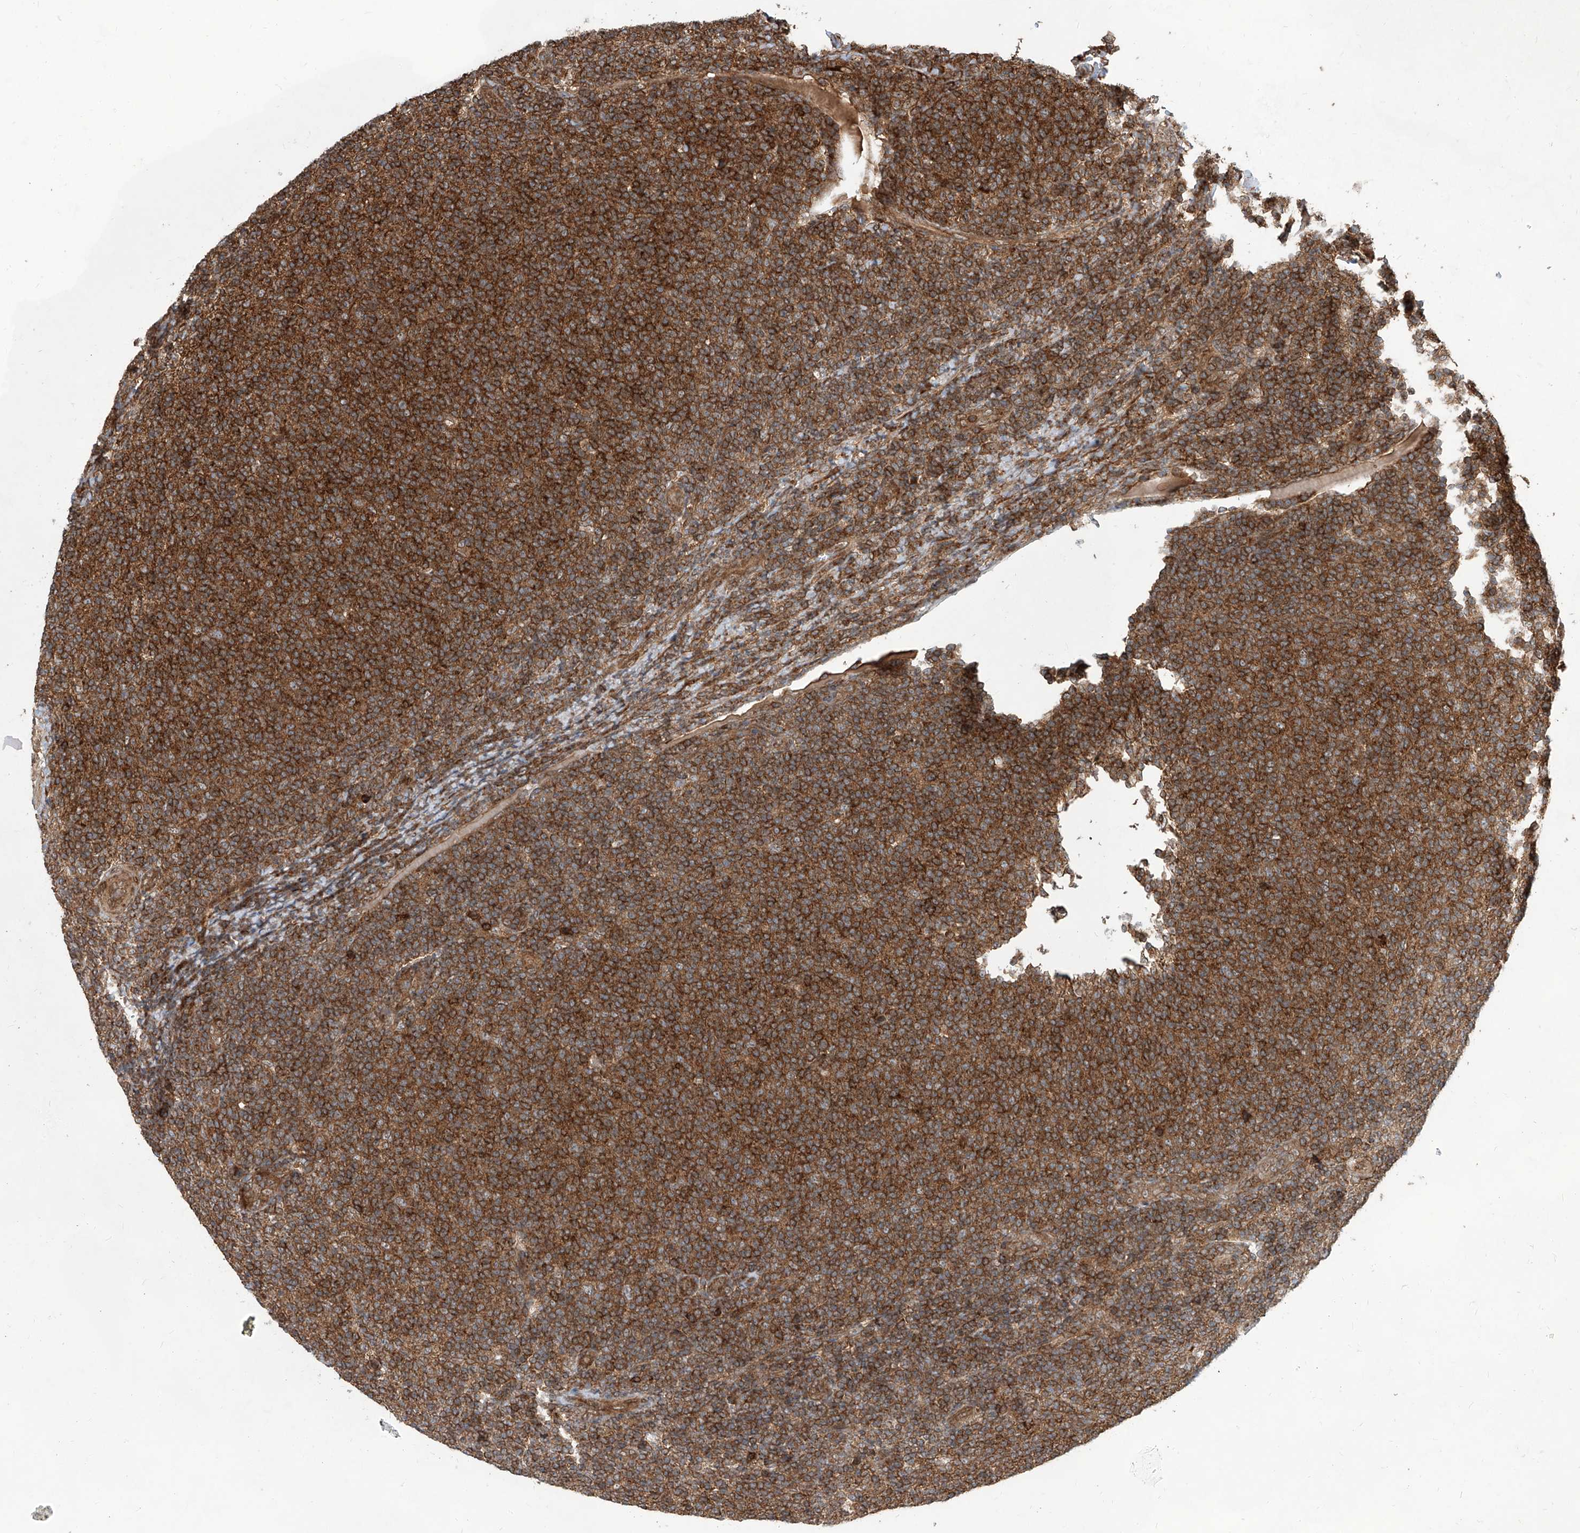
{"staining": {"intensity": "strong", "quantity": ">75%", "location": "cytoplasmic/membranous"}, "tissue": "lymphoma", "cell_type": "Tumor cells", "image_type": "cancer", "snomed": [{"axis": "morphology", "description": "Malignant lymphoma, non-Hodgkin's type, Low grade"}, {"axis": "topography", "description": "Lymph node"}], "caption": "IHC photomicrograph of lymphoma stained for a protein (brown), which reveals high levels of strong cytoplasmic/membranous positivity in approximately >75% of tumor cells.", "gene": "MAGED2", "patient": {"sex": "male", "age": 66}}